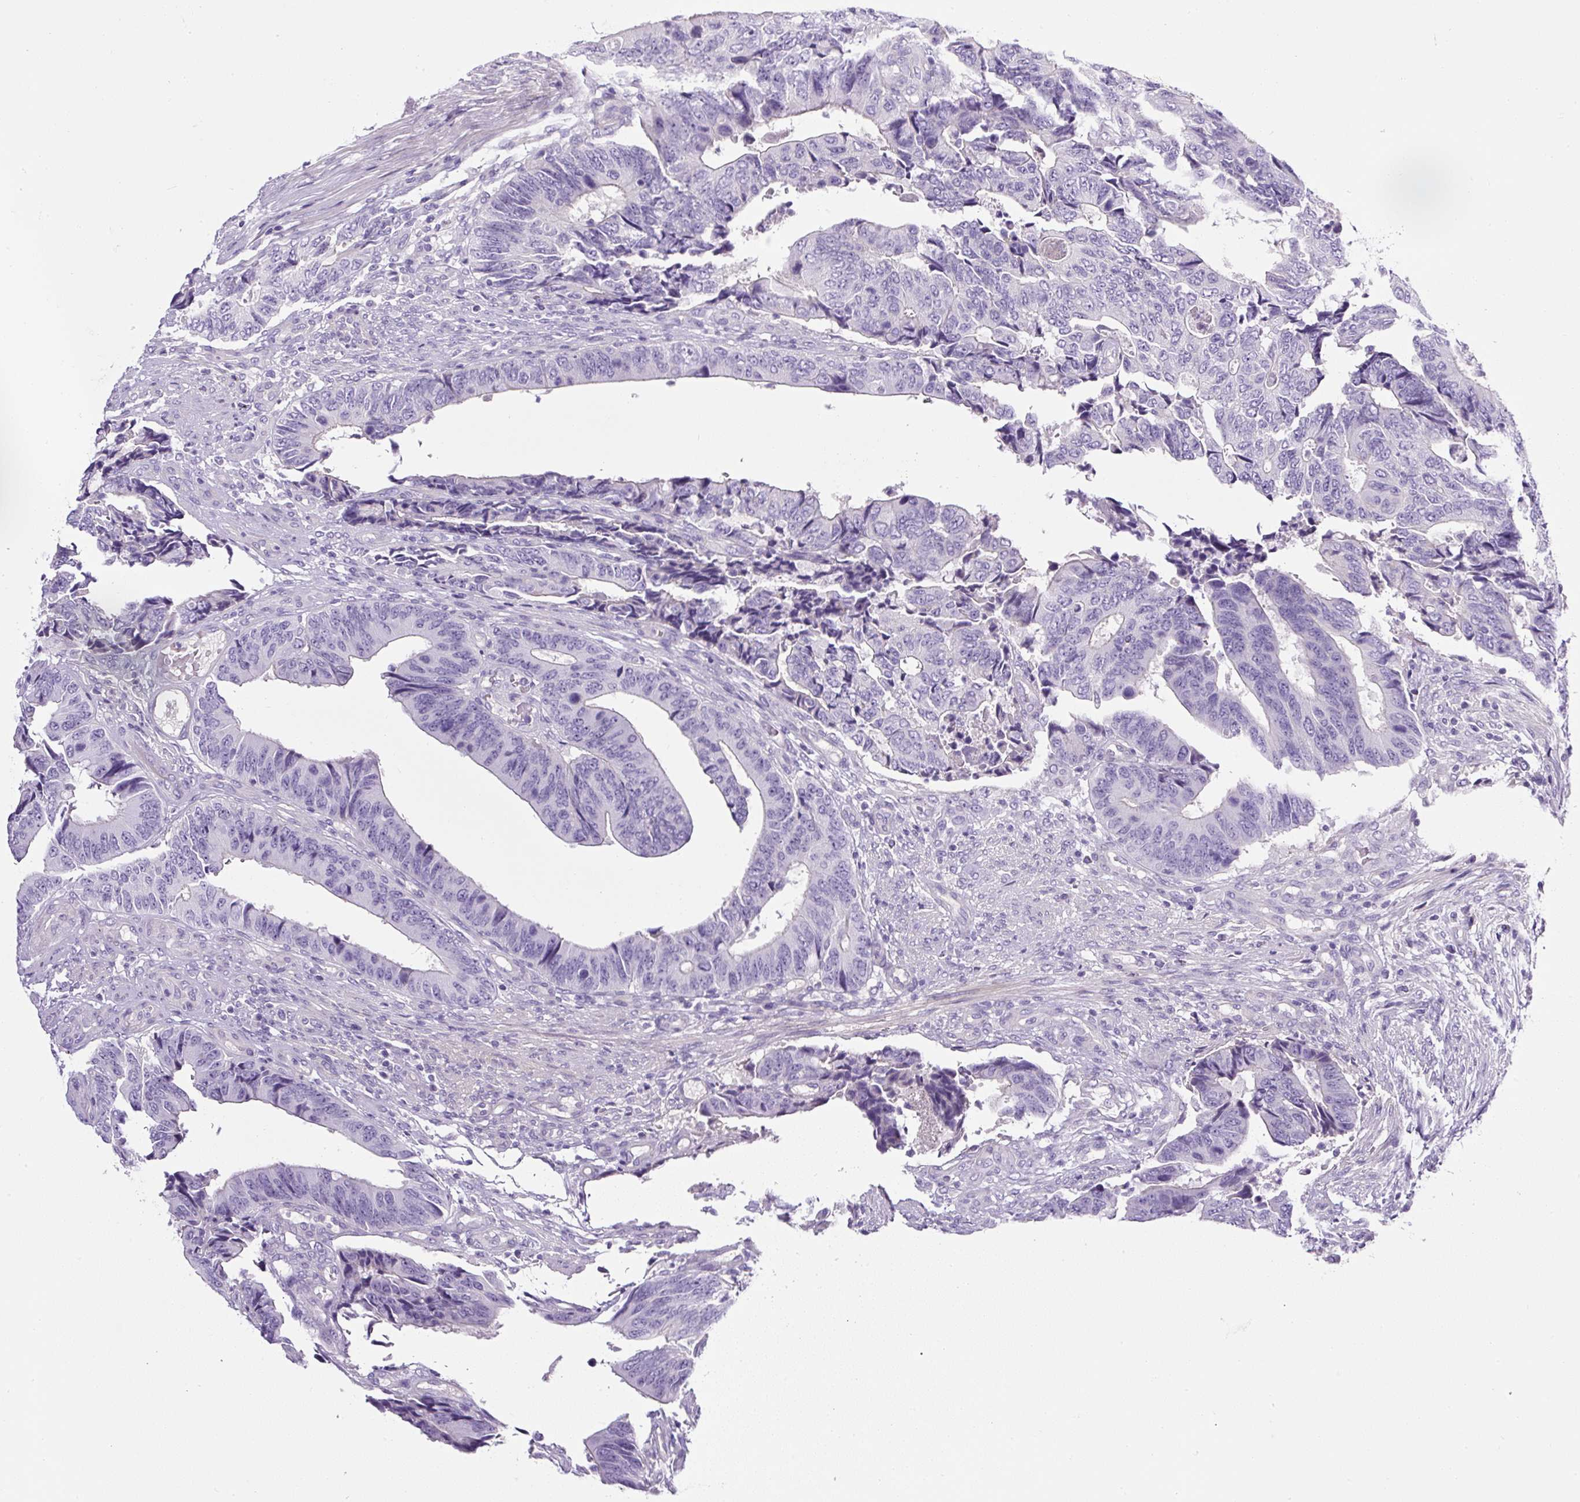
{"staining": {"intensity": "negative", "quantity": "none", "location": "none"}, "tissue": "colorectal cancer", "cell_type": "Tumor cells", "image_type": "cancer", "snomed": [{"axis": "morphology", "description": "Adenocarcinoma, NOS"}, {"axis": "topography", "description": "Colon"}], "caption": "This is an immunohistochemistry (IHC) photomicrograph of colorectal cancer. There is no staining in tumor cells.", "gene": "OR14A2", "patient": {"sex": "male", "age": 87}}